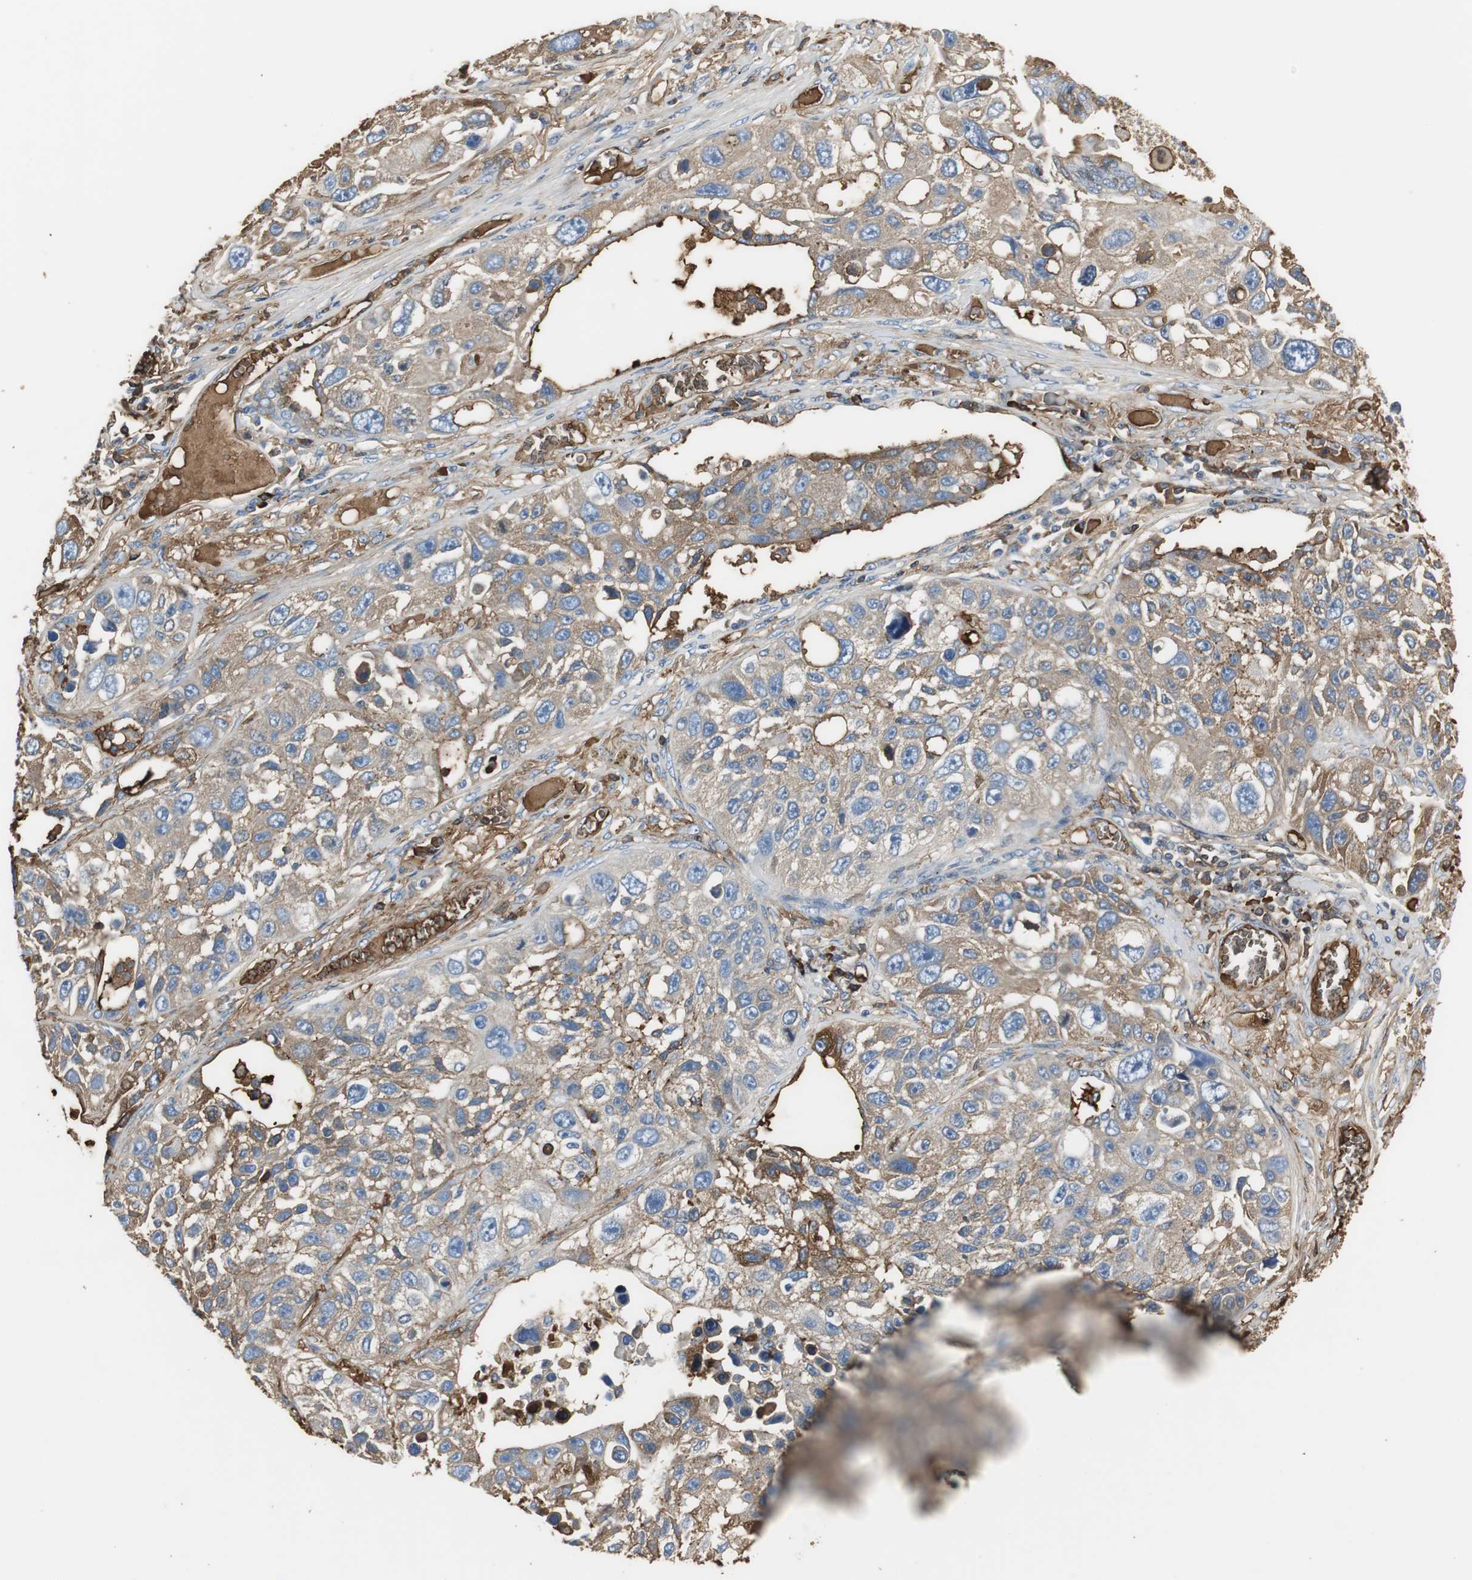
{"staining": {"intensity": "weak", "quantity": "<25%", "location": "cytoplasmic/membranous"}, "tissue": "lung cancer", "cell_type": "Tumor cells", "image_type": "cancer", "snomed": [{"axis": "morphology", "description": "Squamous cell carcinoma, NOS"}, {"axis": "topography", "description": "Lung"}], "caption": "Immunohistochemistry (IHC) photomicrograph of neoplastic tissue: squamous cell carcinoma (lung) stained with DAB (3,3'-diaminobenzidine) displays no significant protein staining in tumor cells.", "gene": "IGHA1", "patient": {"sex": "male", "age": 71}}